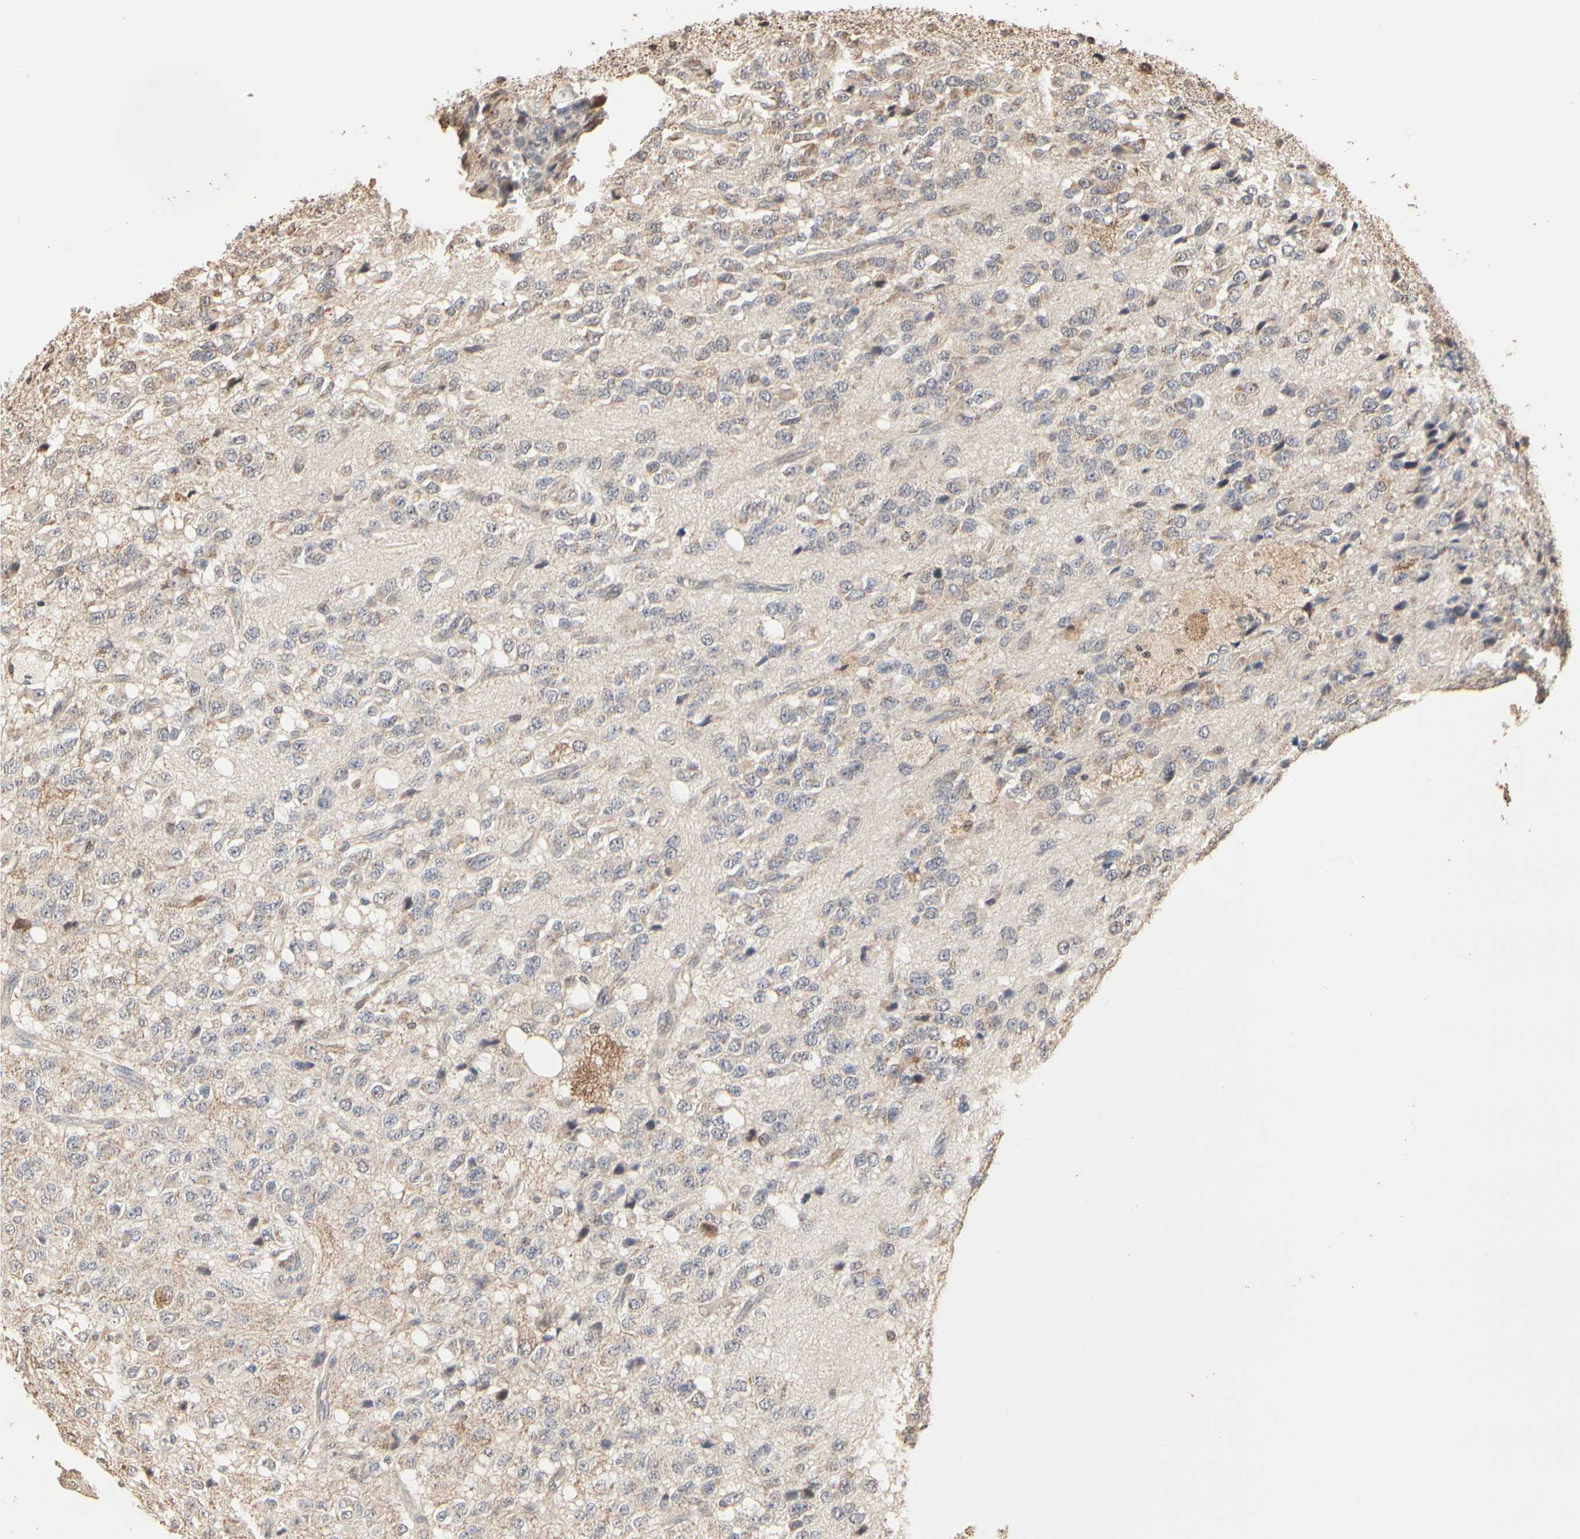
{"staining": {"intensity": "weak", "quantity": ">75%", "location": "cytoplasmic/membranous"}, "tissue": "glioma", "cell_type": "Tumor cells", "image_type": "cancer", "snomed": [{"axis": "morphology", "description": "Glioma, malignant, High grade"}, {"axis": "topography", "description": "pancreas cauda"}], "caption": "Immunohistochemical staining of glioma demonstrates low levels of weak cytoplasmic/membranous protein expression in about >75% of tumor cells.", "gene": "TAOK1", "patient": {"sex": "male", "age": 60}}